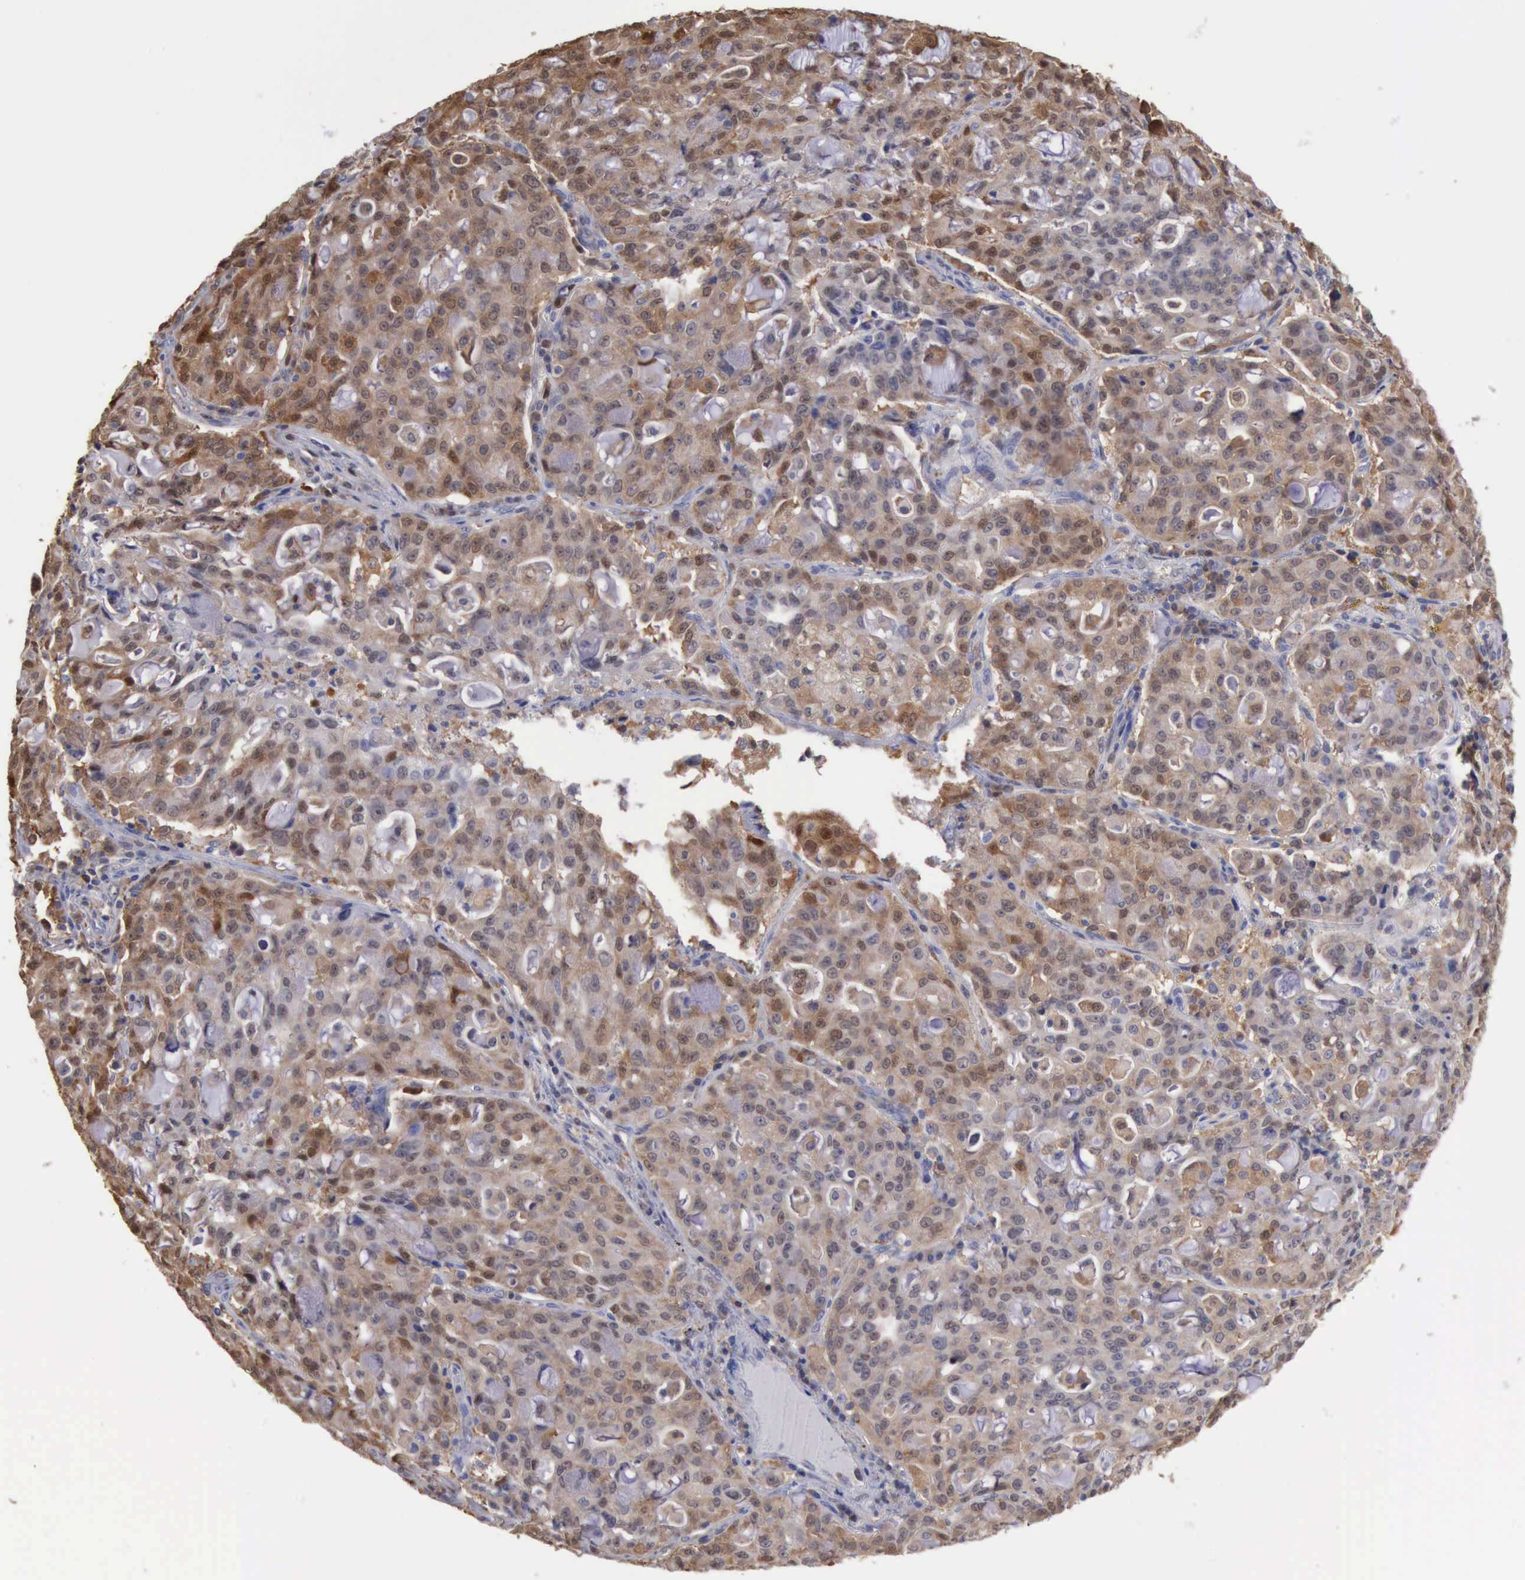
{"staining": {"intensity": "moderate", "quantity": "25%-75%", "location": "cytoplasmic/membranous,nuclear"}, "tissue": "lung cancer", "cell_type": "Tumor cells", "image_type": "cancer", "snomed": [{"axis": "morphology", "description": "Adenocarcinoma, NOS"}, {"axis": "topography", "description": "Lung"}], "caption": "Protein expression analysis of adenocarcinoma (lung) demonstrates moderate cytoplasmic/membranous and nuclear positivity in about 25%-75% of tumor cells.", "gene": "STAT1", "patient": {"sex": "female", "age": 44}}